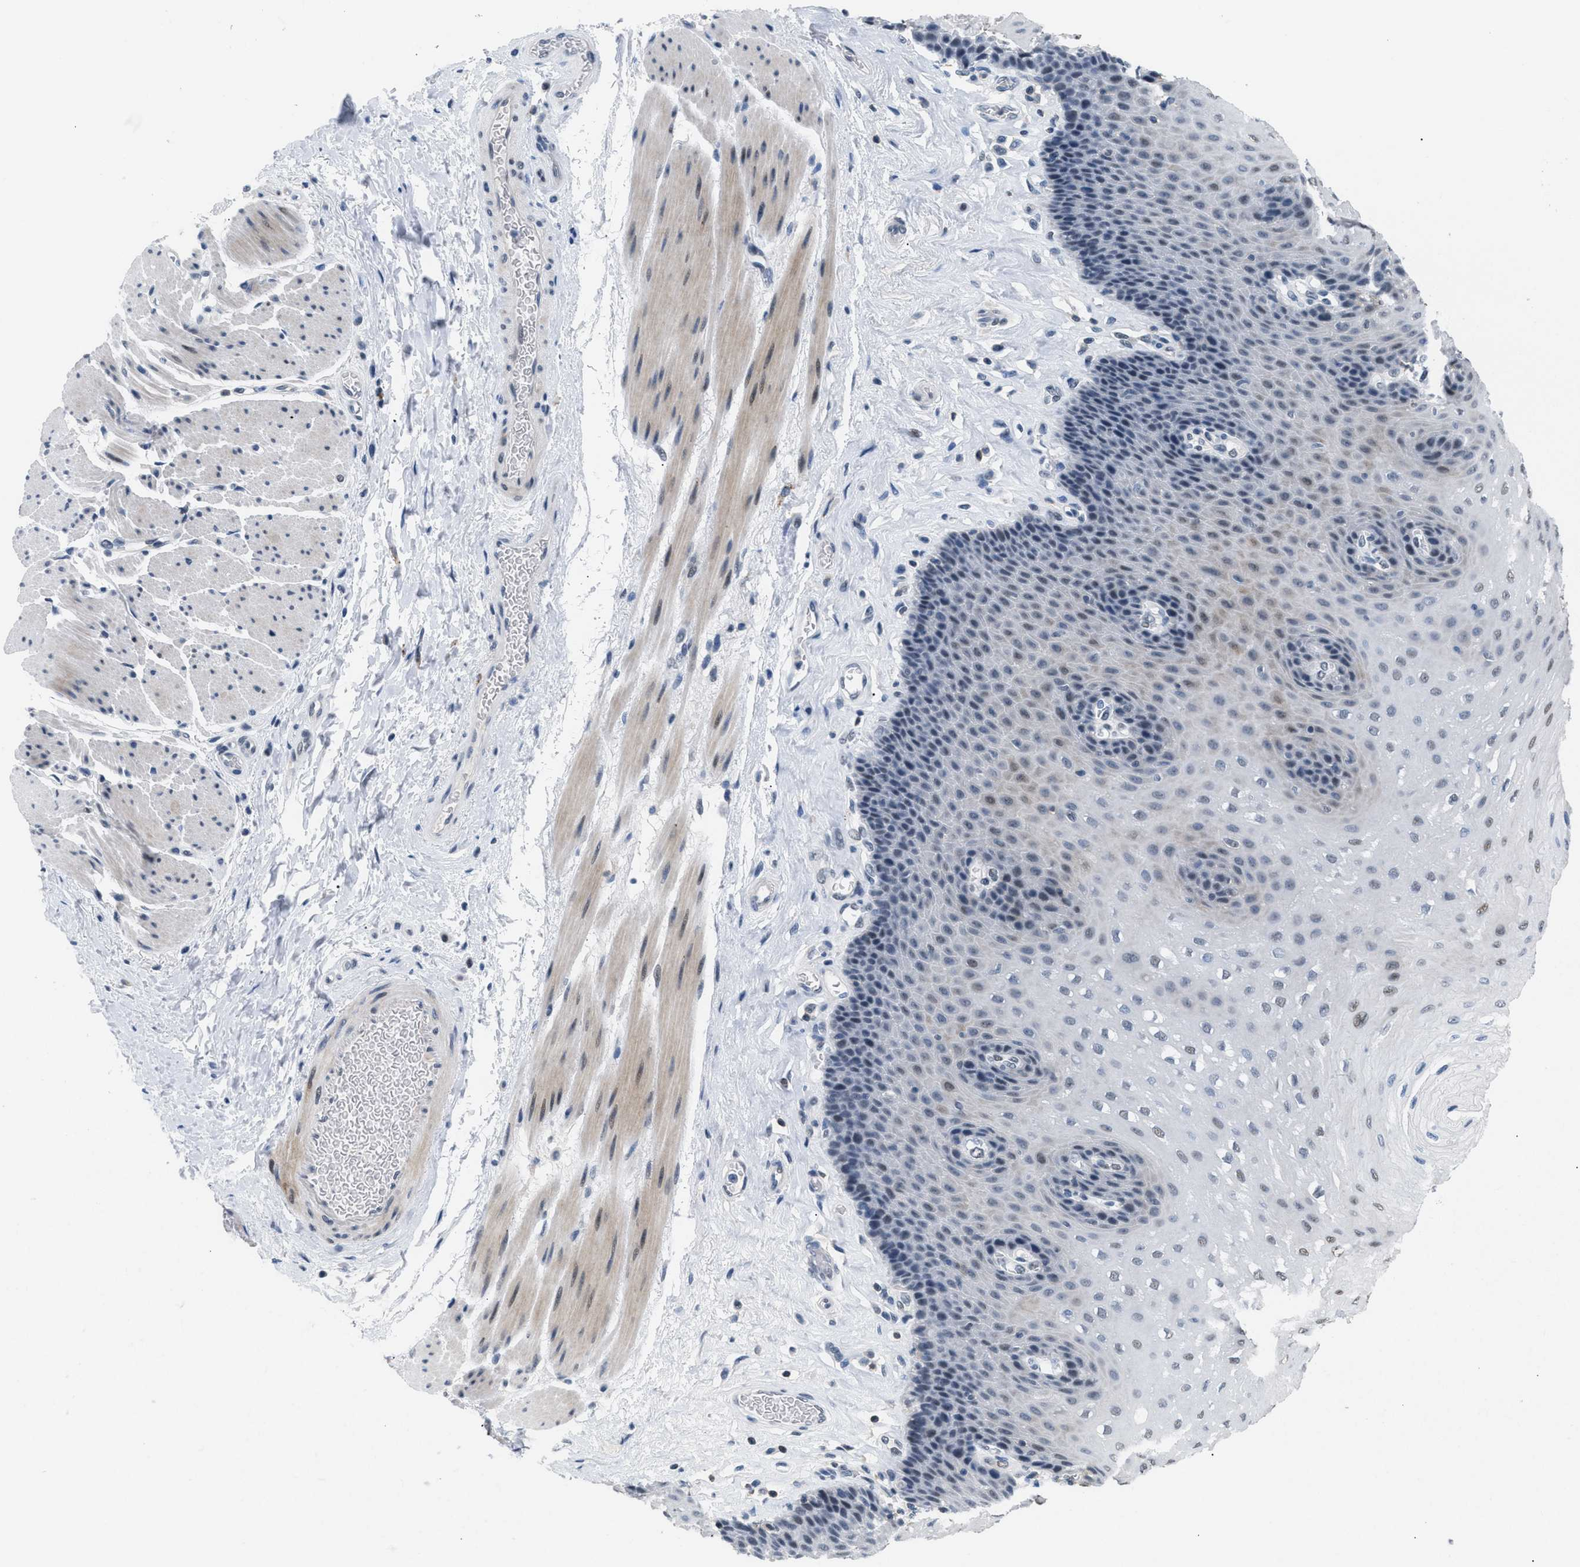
{"staining": {"intensity": "weak", "quantity": "<25%", "location": "cytoplasmic/membranous,nuclear"}, "tissue": "esophagus", "cell_type": "Squamous epithelial cells", "image_type": "normal", "snomed": [{"axis": "morphology", "description": "Normal tissue, NOS"}, {"axis": "topography", "description": "Esophagus"}], "caption": "High power microscopy photomicrograph of an immunohistochemistry (IHC) micrograph of normal esophagus, revealing no significant expression in squamous epithelial cells. Nuclei are stained in blue.", "gene": "KCNC3", "patient": {"sex": "female", "age": 72}}